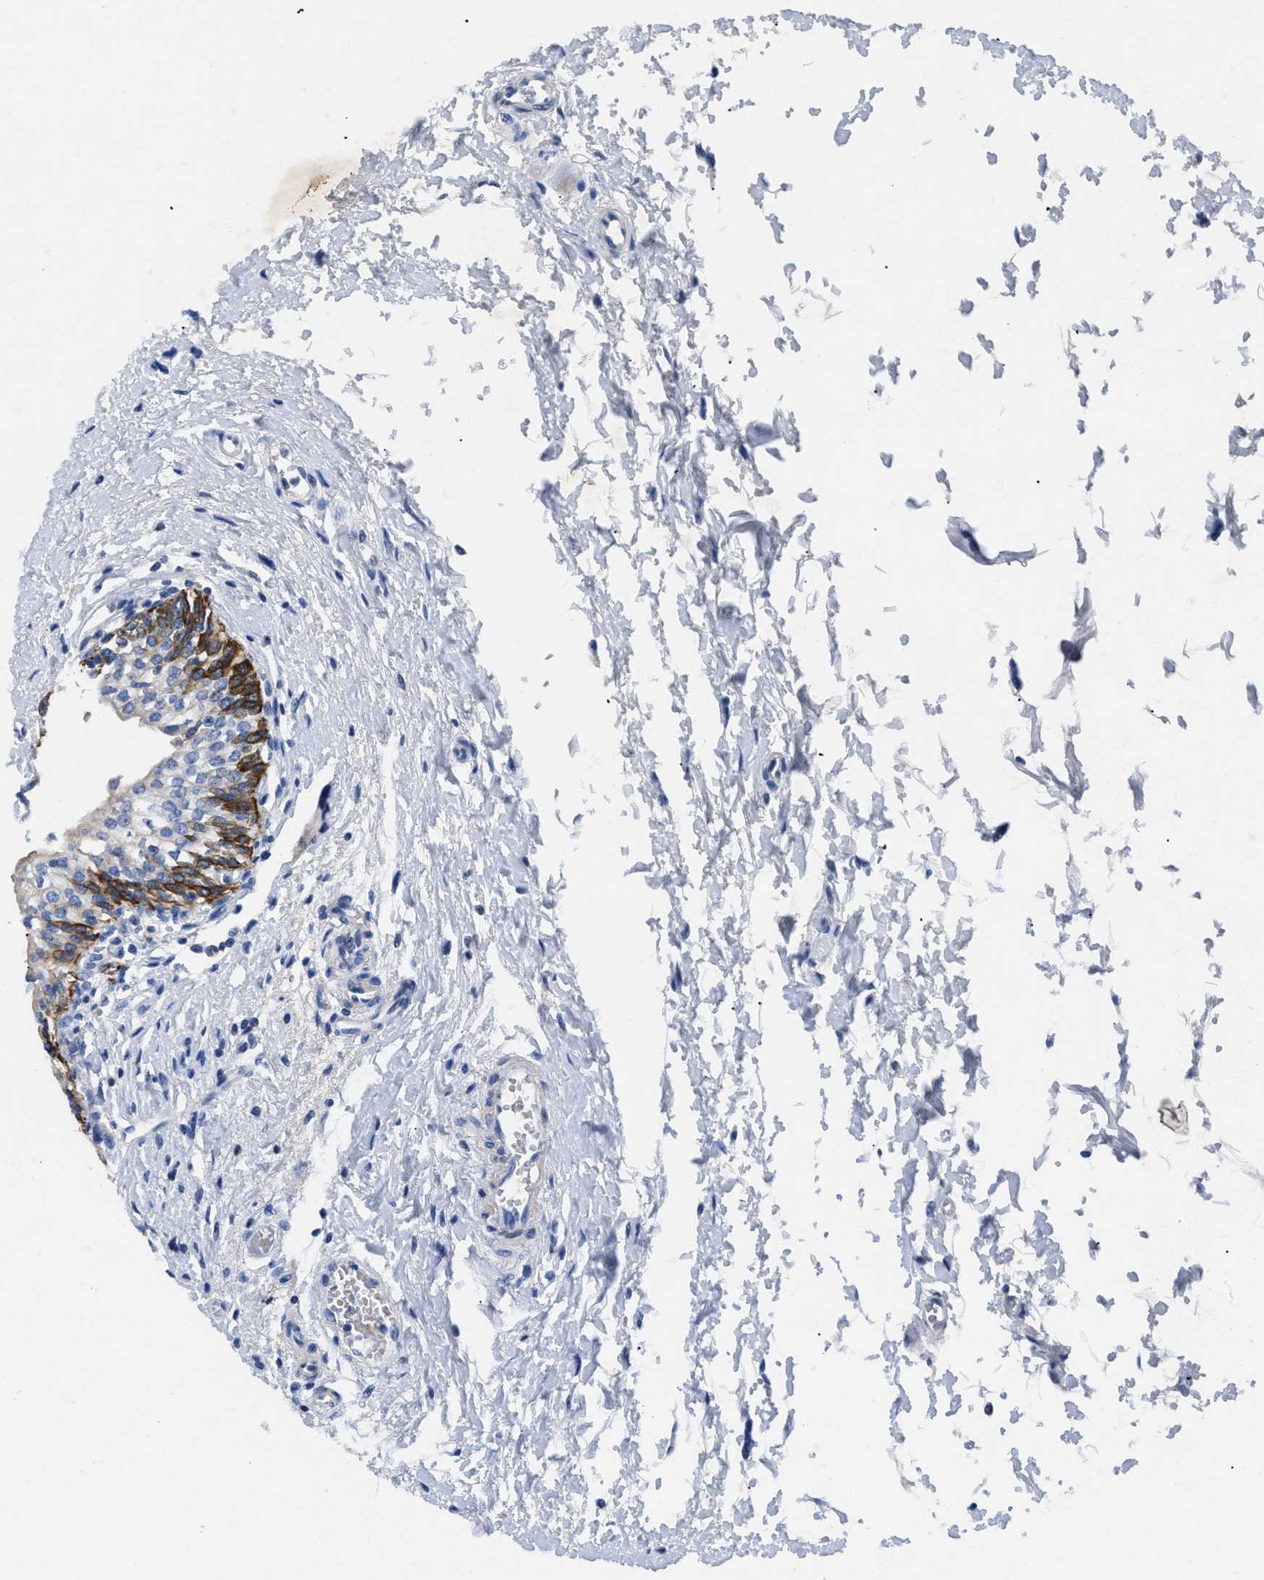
{"staining": {"intensity": "strong", "quantity": "<25%", "location": "cytoplasmic/membranous"}, "tissue": "urinary bladder", "cell_type": "Urothelial cells", "image_type": "normal", "snomed": [{"axis": "morphology", "description": "Normal tissue, NOS"}, {"axis": "topography", "description": "Urinary bladder"}], "caption": "DAB (3,3'-diaminobenzidine) immunohistochemical staining of normal human urinary bladder displays strong cytoplasmic/membranous protein expression in about <25% of urothelial cells. (DAB (3,3'-diaminobenzidine) IHC with brightfield microscopy, high magnification).", "gene": "TMEM68", "patient": {"sex": "male", "age": 55}}